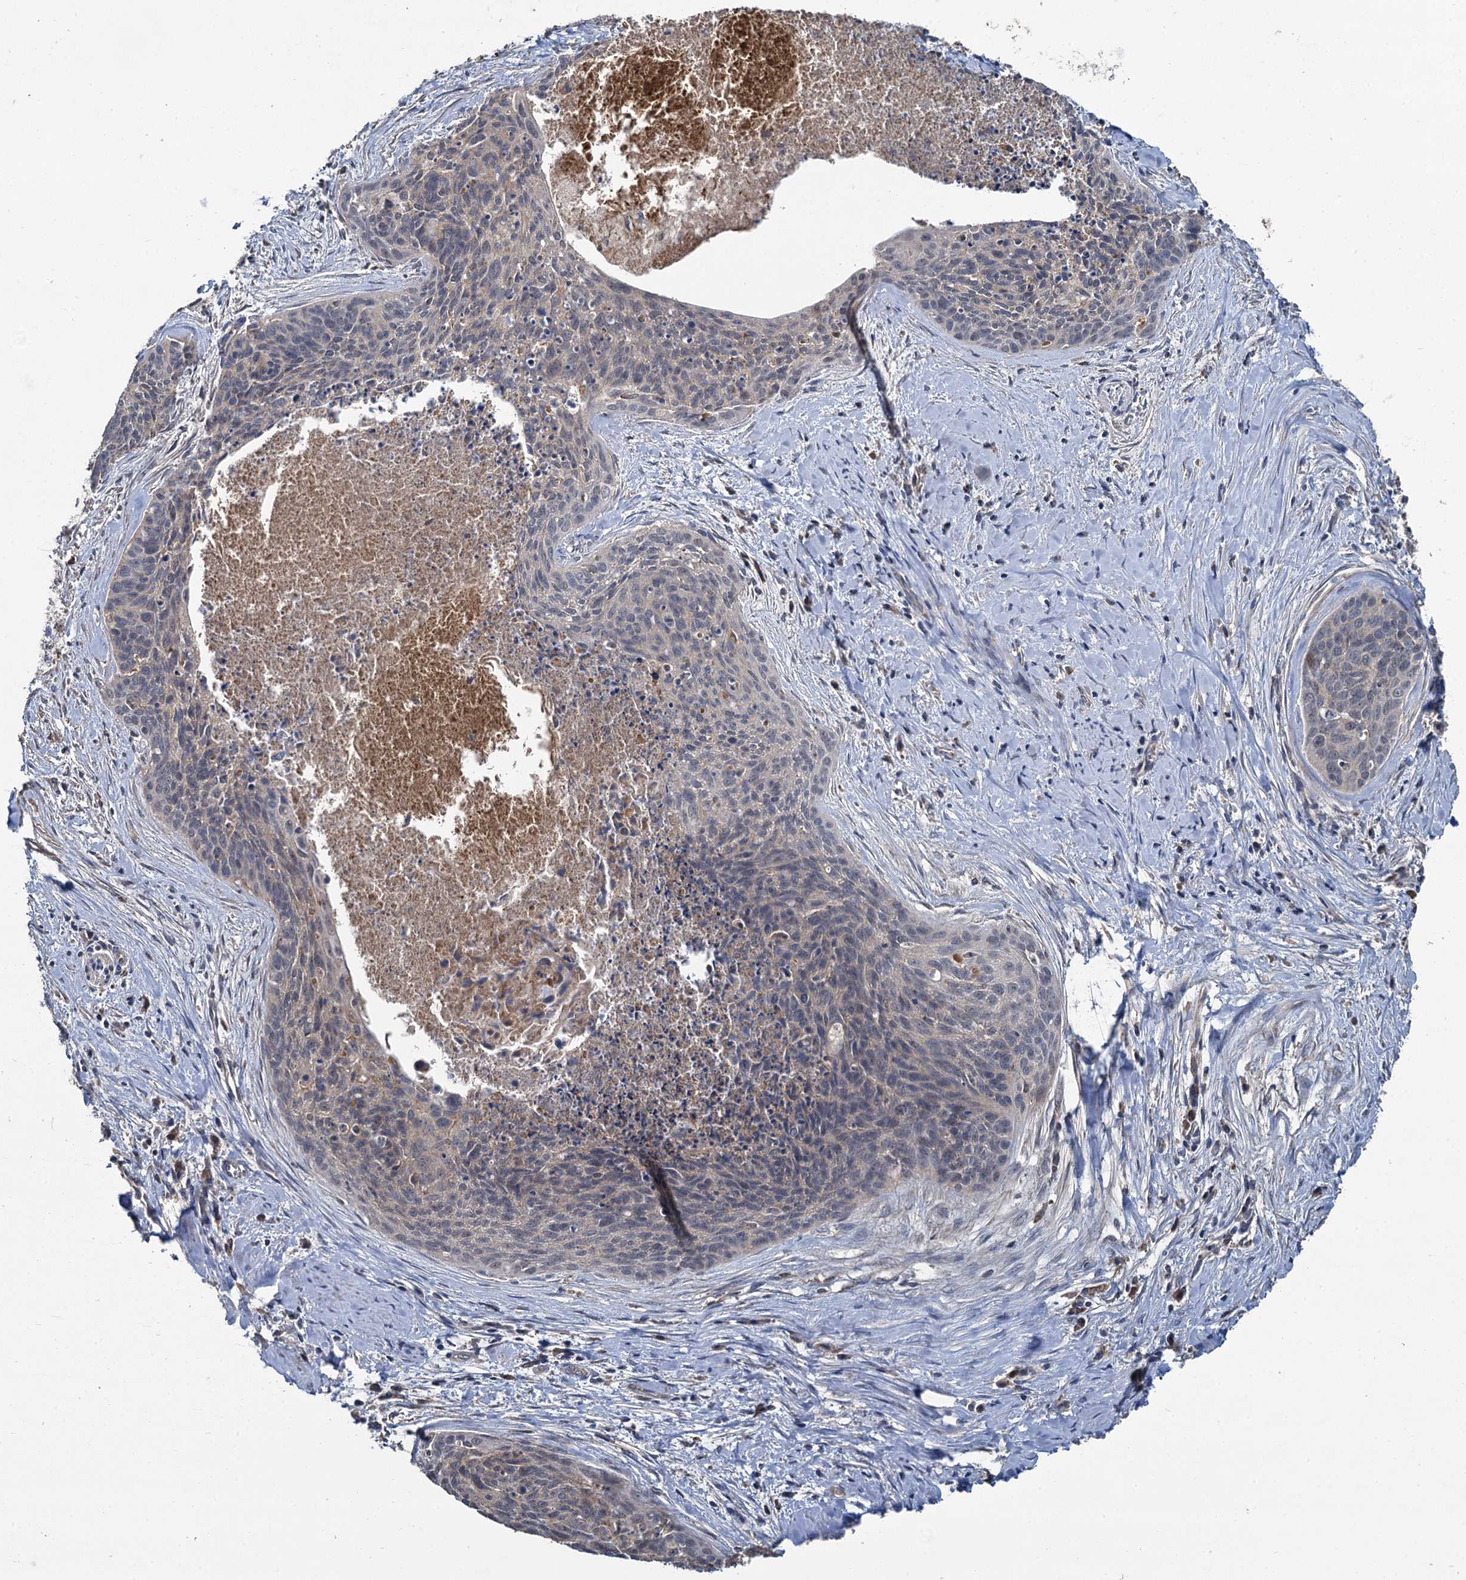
{"staining": {"intensity": "weak", "quantity": "<25%", "location": "cytoplasmic/membranous"}, "tissue": "cervical cancer", "cell_type": "Tumor cells", "image_type": "cancer", "snomed": [{"axis": "morphology", "description": "Squamous cell carcinoma, NOS"}, {"axis": "topography", "description": "Cervix"}], "caption": "Tumor cells are negative for protein expression in human cervical squamous cell carcinoma.", "gene": "METTL4", "patient": {"sex": "female", "age": 55}}